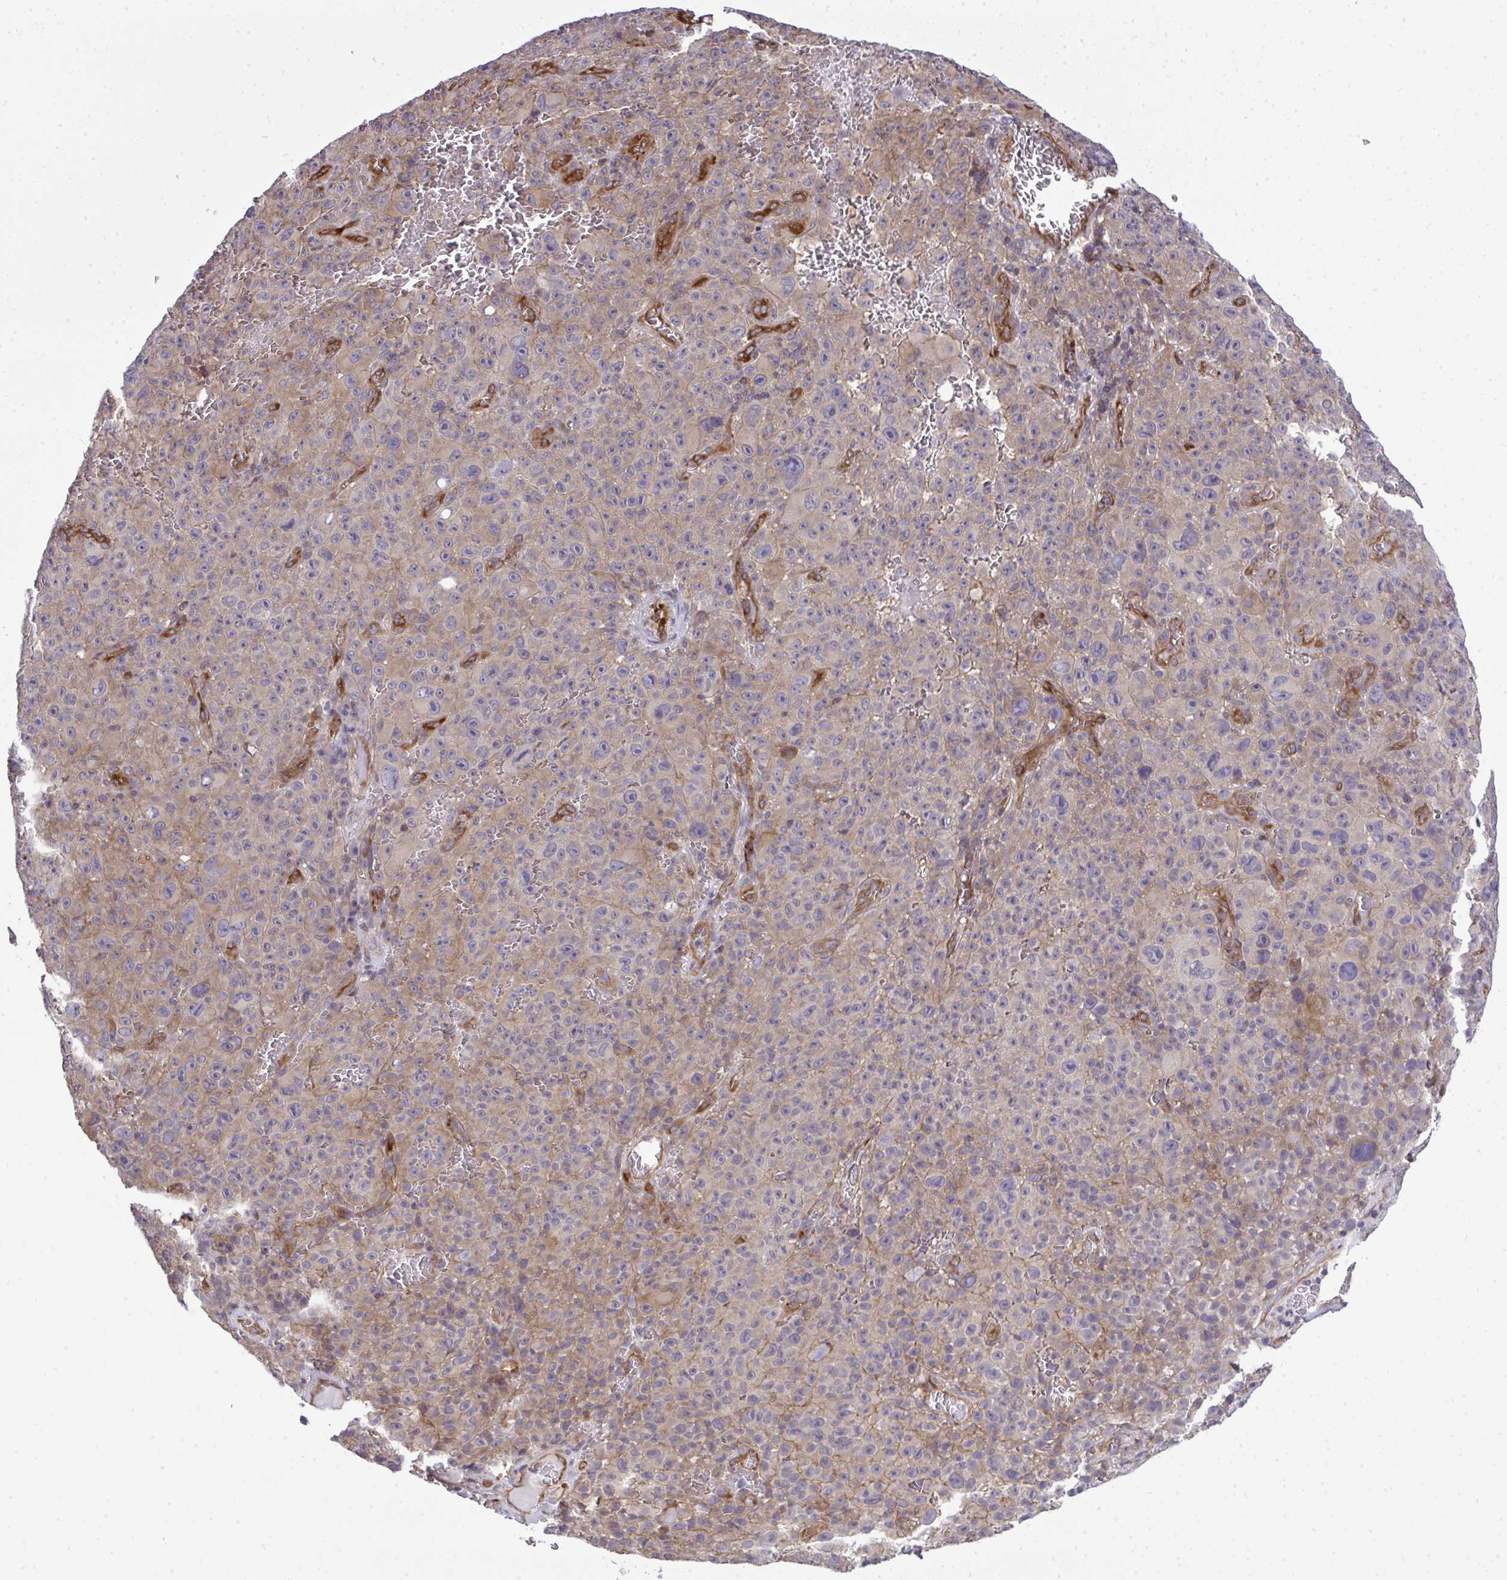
{"staining": {"intensity": "moderate", "quantity": "25%-75%", "location": "cytoplasmic/membranous"}, "tissue": "melanoma", "cell_type": "Tumor cells", "image_type": "cancer", "snomed": [{"axis": "morphology", "description": "Malignant melanoma, NOS"}, {"axis": "topography", "description": "Skin"}], "caption": "Malignant melanoma stained with a protein marker exhibits moderate staining in tumor cells.", "gene": "FUT10", "patient": {"sex": "female", "age": 82}}